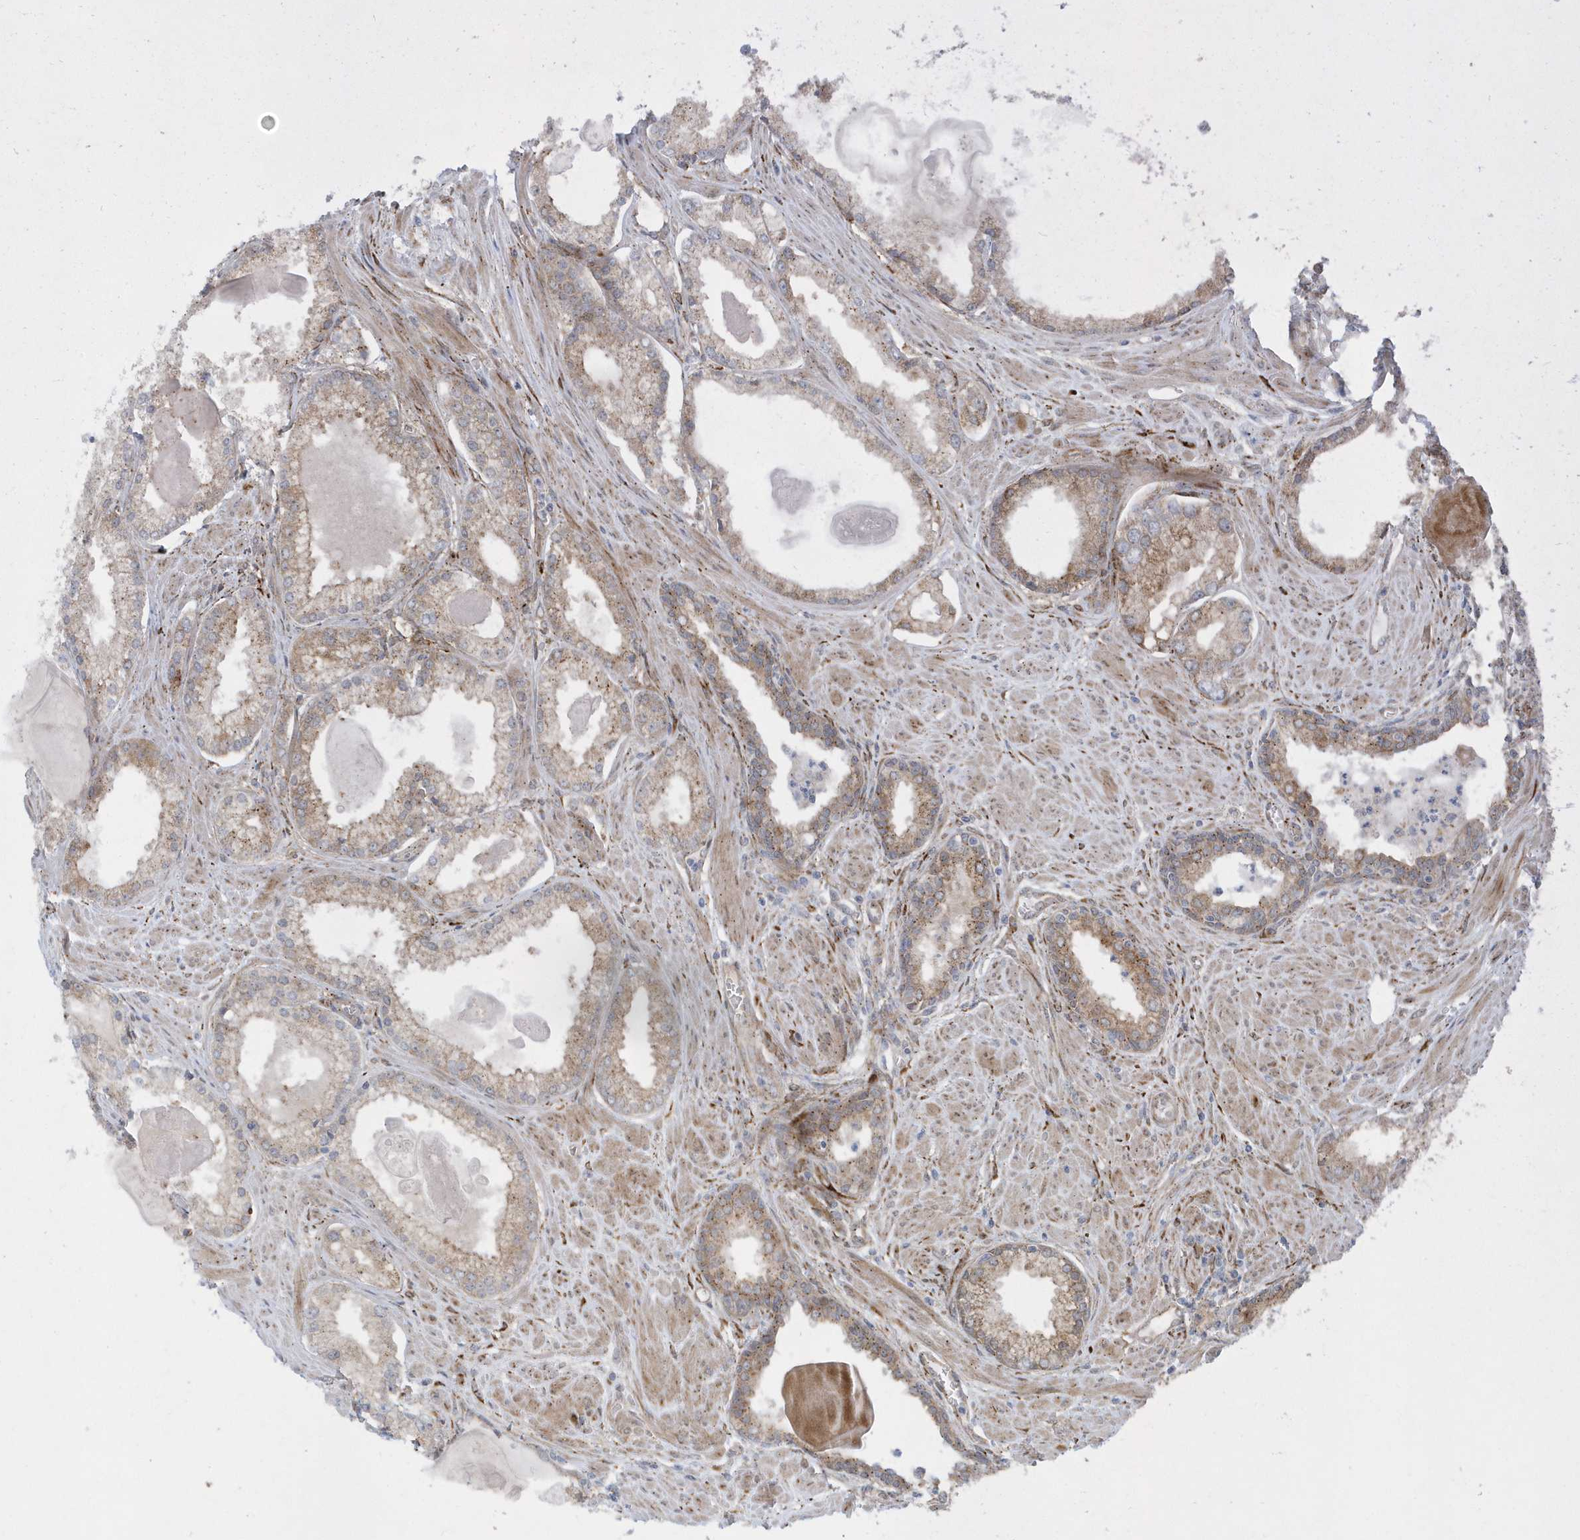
{"staining": {"intensity": "weak", "quantity": ">75%", "location": "cytoplasmic/membranous"}, "tissue": "prostate cancer", "cell_type": "Tumor cells", "image_type": "cancer", "snomed": [{"axis": "morphology", "description": "Adenocarcinoma, Low grade"}, {"axis": "topography", "description": "Prostate"}], "caption": "High-magnification brightfield microscopy of prostate low-grade adenocarcinoma stained with DAB (3,3'-diaminobenzidine) (brown) and counterstained with hematoxylin (blue). tumor cells exhibit weak cytoplasmic/membranous staining is seen in about>75% of cells.", "gene": "FAM98A", "patient": {"sex": "male", "age": 54}}